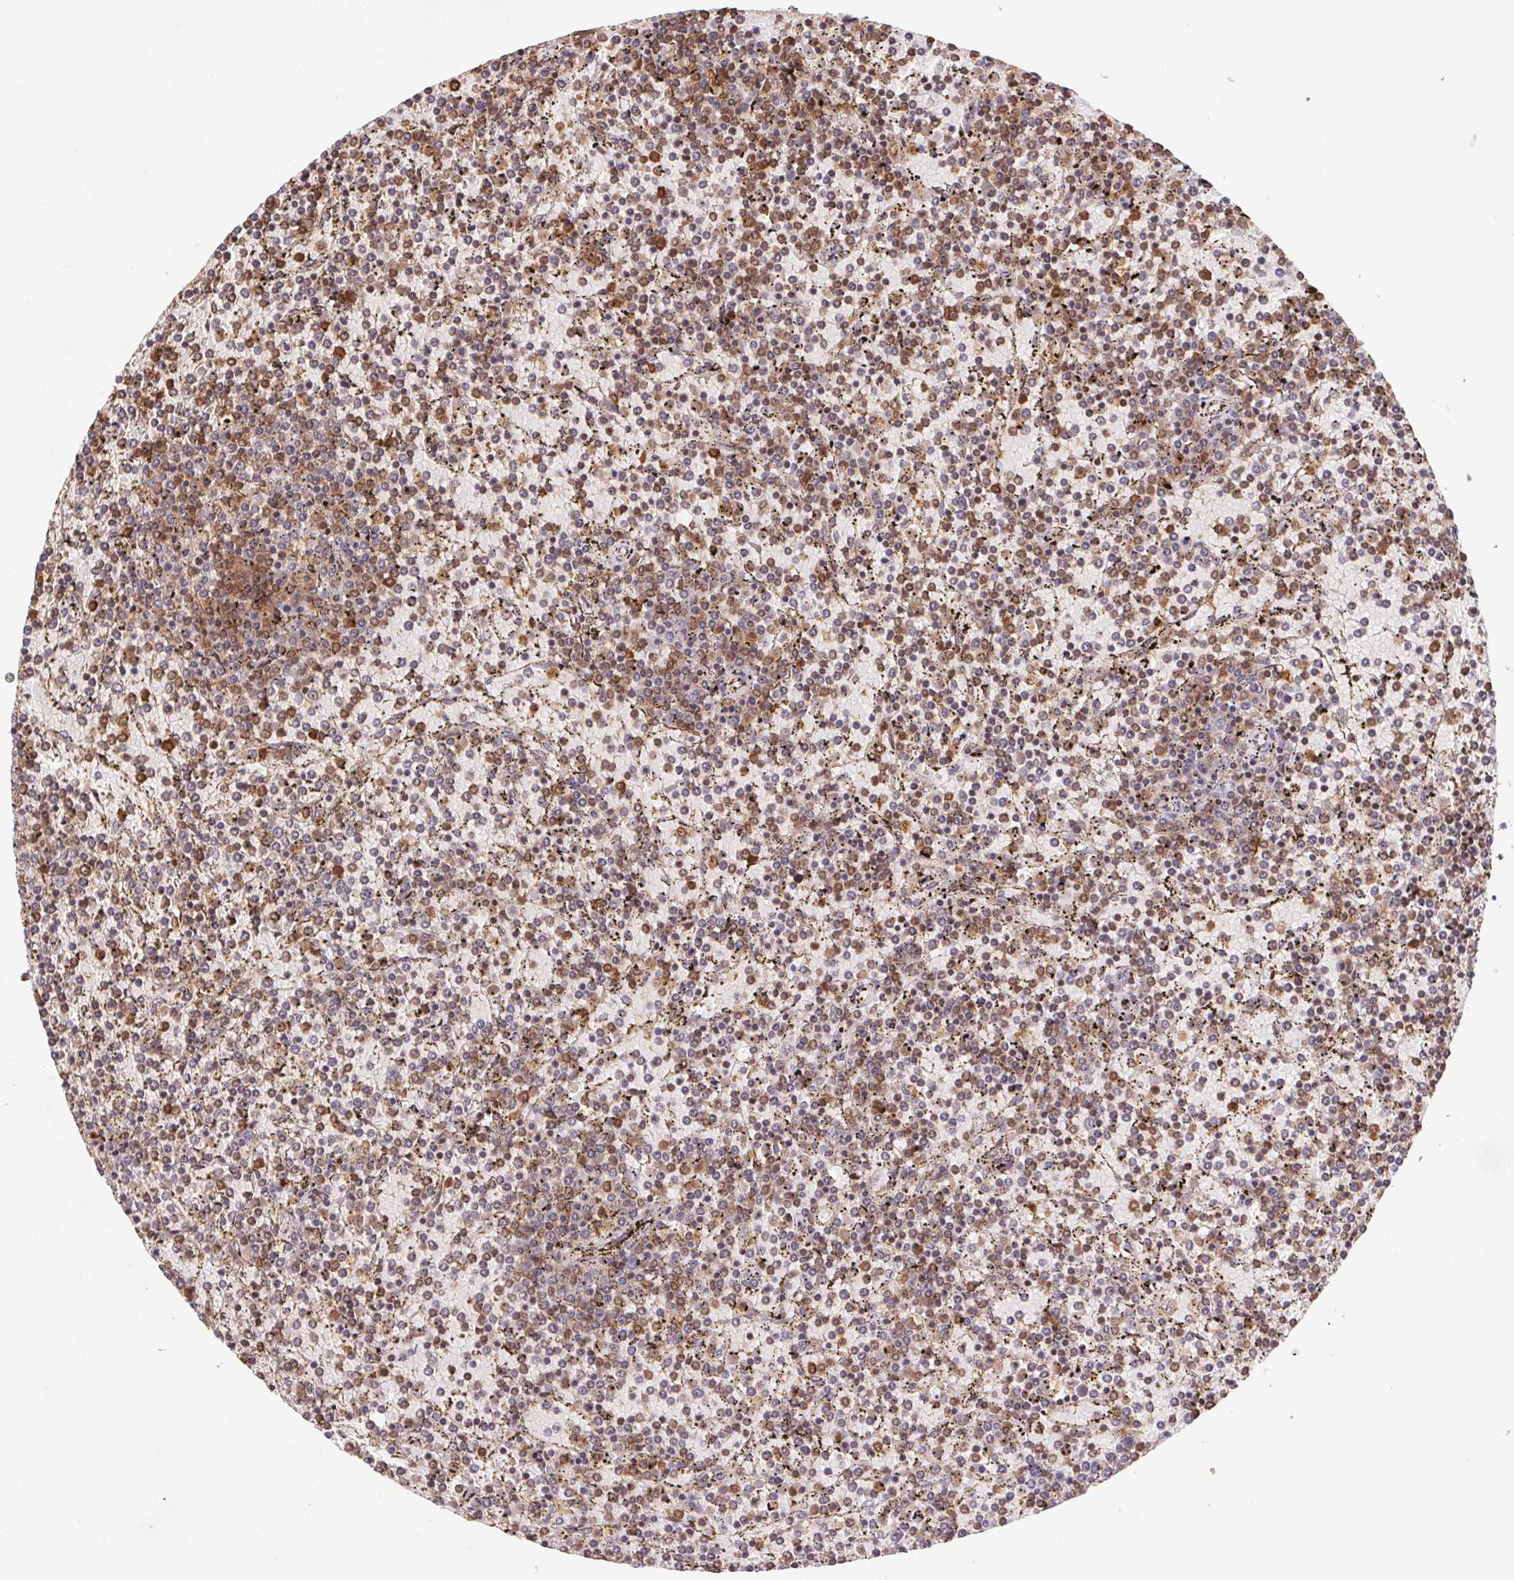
{"staining": {"intensity": "moderate", "quantity": "<25%", "location": "cytoplasmic/membranous"}, "tissue": "lymphoma", "cell_type": "Tumor cells", "image_type": "cancer", "snomed": [{"axis": "morphology", "description": "Malignant lymphoma, non-Hodgkin's type, Low grade"}, {"axis": "topography", "description": "Spleen"}], "caption": "Protein analysis of low-grade malignant lymphoma, non-Hodgkin's type tissue reveals moderate cytoplasmic/membranous staining in about <25% of tumor cells.", "gene": "GDI2", "patient": {"sex": "female", "age": 77}}